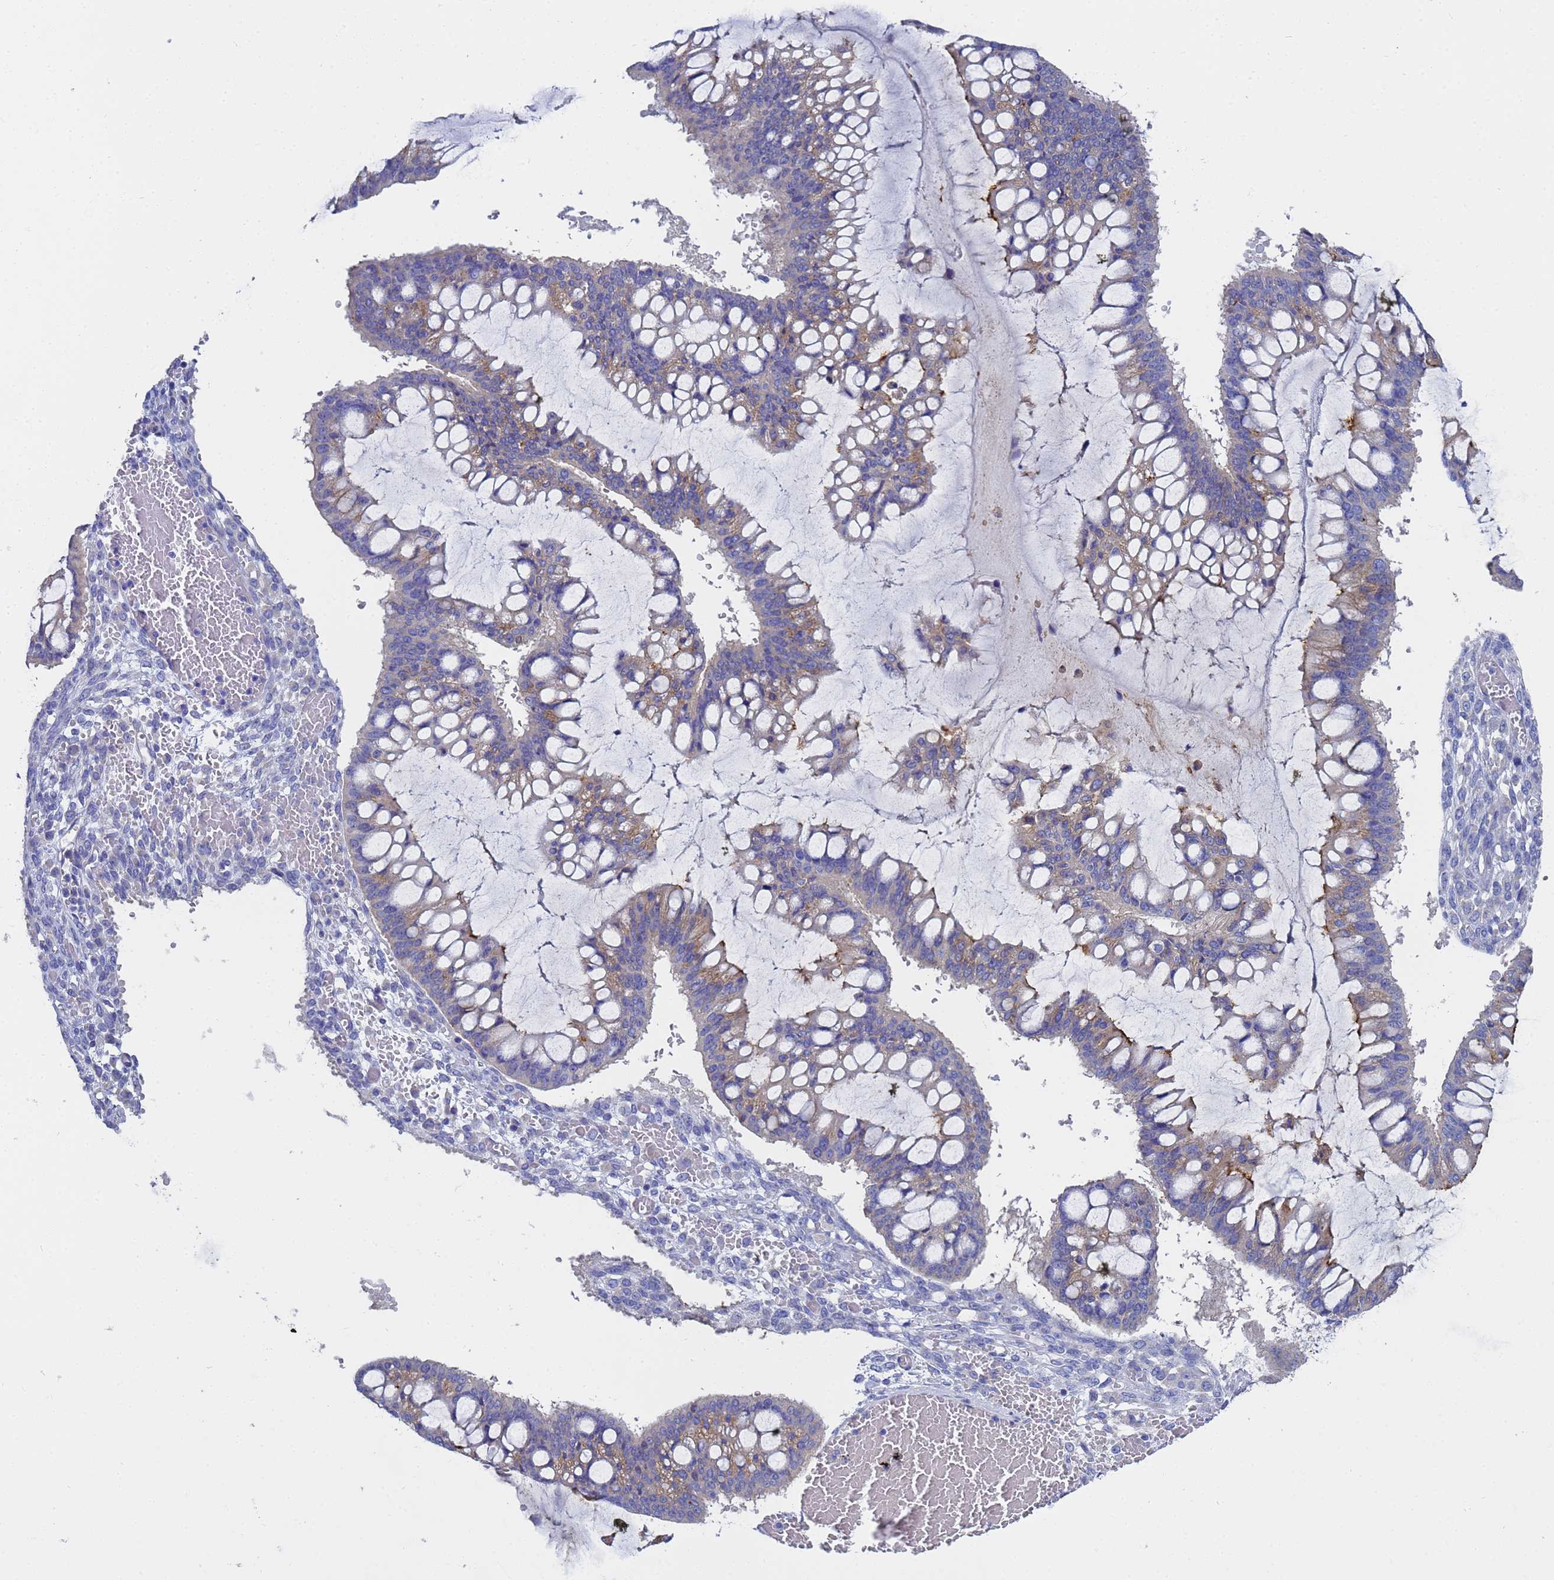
{"staining": {"intensity": "moderate", "quantity": "<25%", "location": "cytoplasmic/membranous"}, "tissue": "ovarian cancer", "cell_type": "Tumor cells", "image_type": "cancer", "snomed": [{"axis": "morphology", "description": "Cystadenocarcinoma, mucinous, NOS"}, {"axis": "topography", "description": "Ovary"}], "caption": "Brown immunohistochemical staining in human ovarian cancer (mucinous cystadenocarcinoma) exhibits moderate cytoplasmic/membranous positivity in approximately <25% of tumor cells.", "gene": "TM4SF4", "patient": {"sex": "female", "age": 73}}